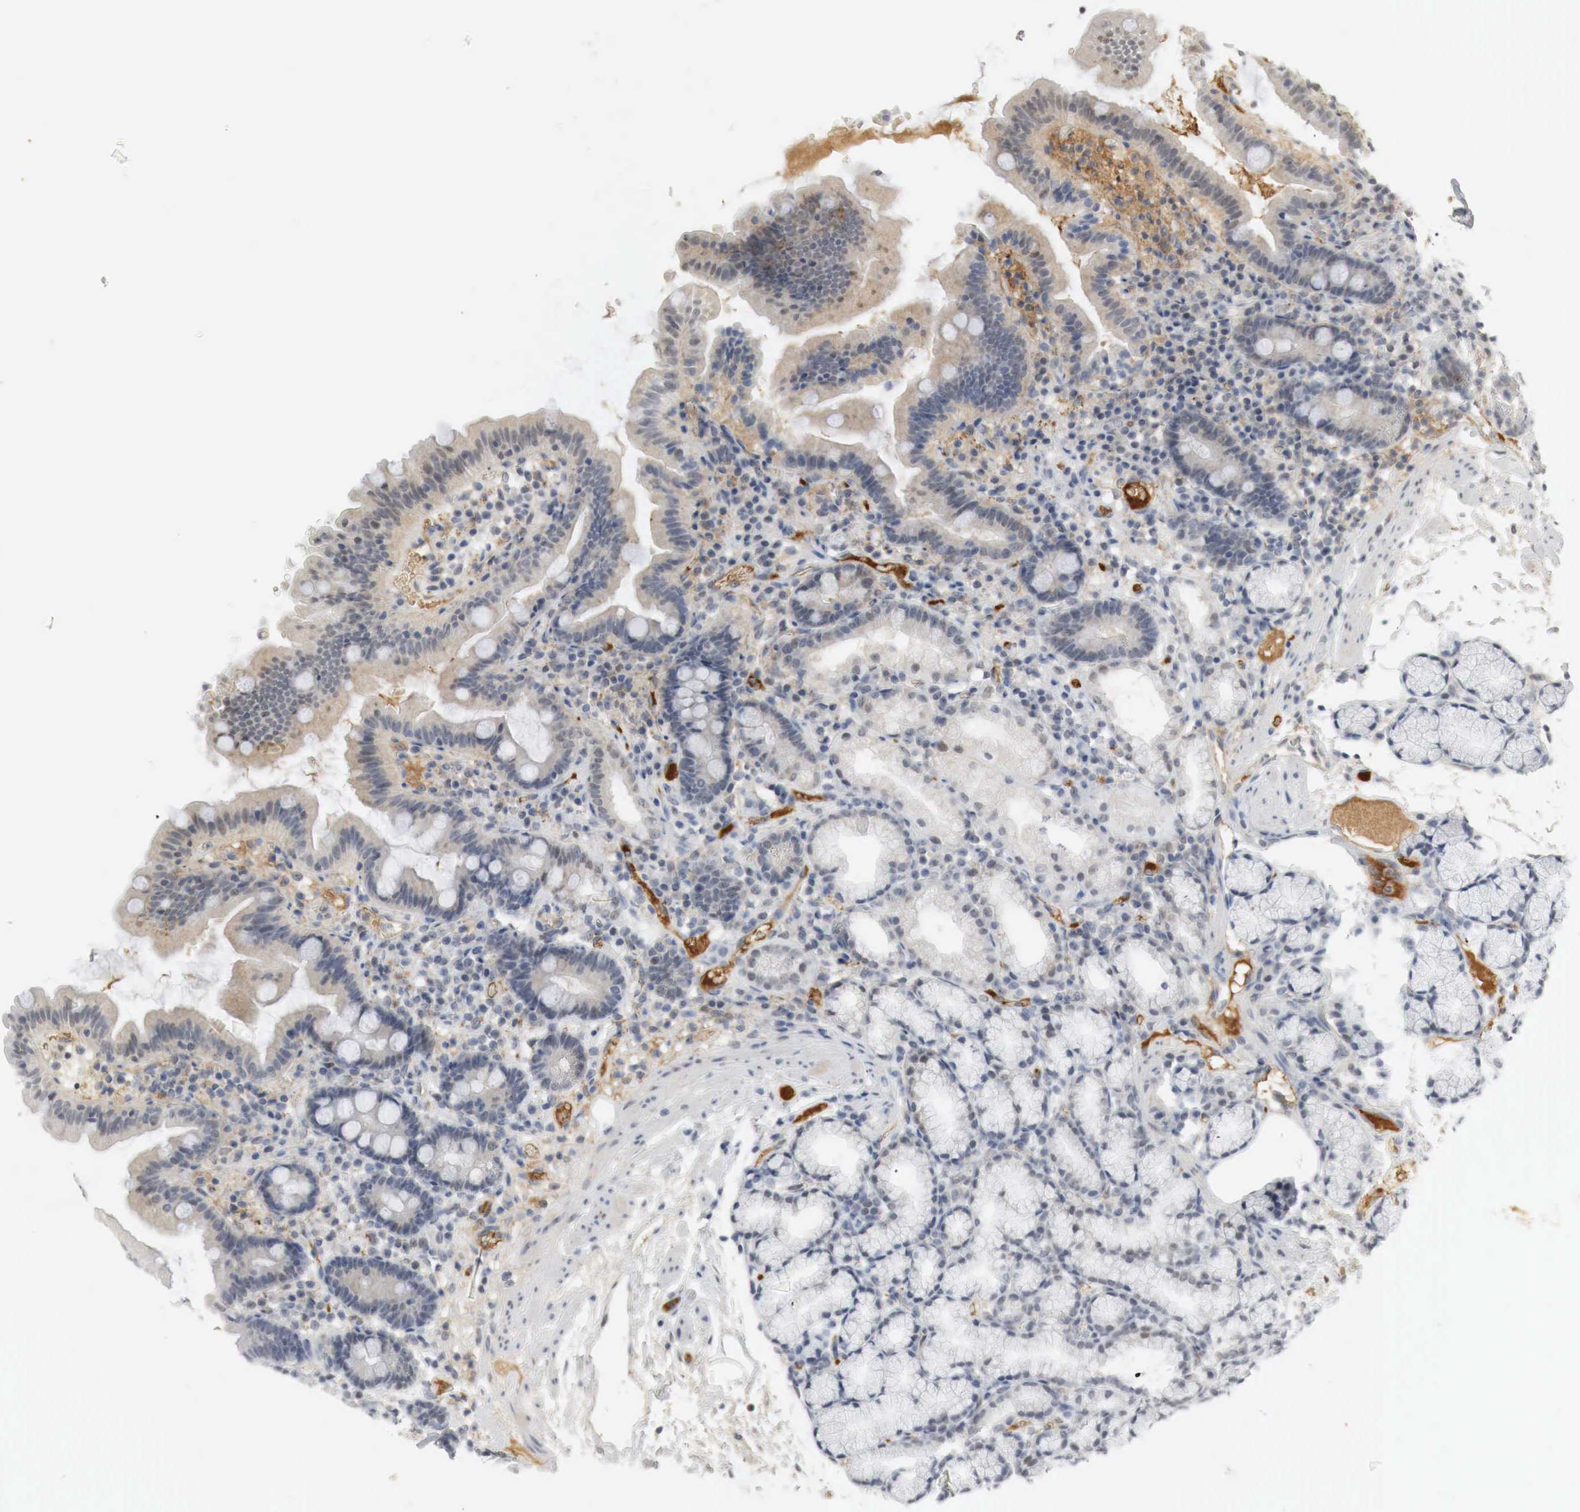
{"staining": {"intensity": "moderate", "quantity": "<25%", "location": "cytoplasmic/membranous,nuclear"}, "tissue": "duodenum", "cell_type": "Glandular cells", "image_type": "normal", "snomed": [{"axis": "morphology", "description": "Normal tissue, NOS"}, {"axis": "topography", "description": "Duodenum"}], "caption": "Approximately <25% of glandular cells in benign duodenum display moderate cytoplasmic/membranous,nuclear protein expression as visualized by brown immunohistochemical staining.", "gene": "MYC", "patient": {"sex": "female", "age": 48}}